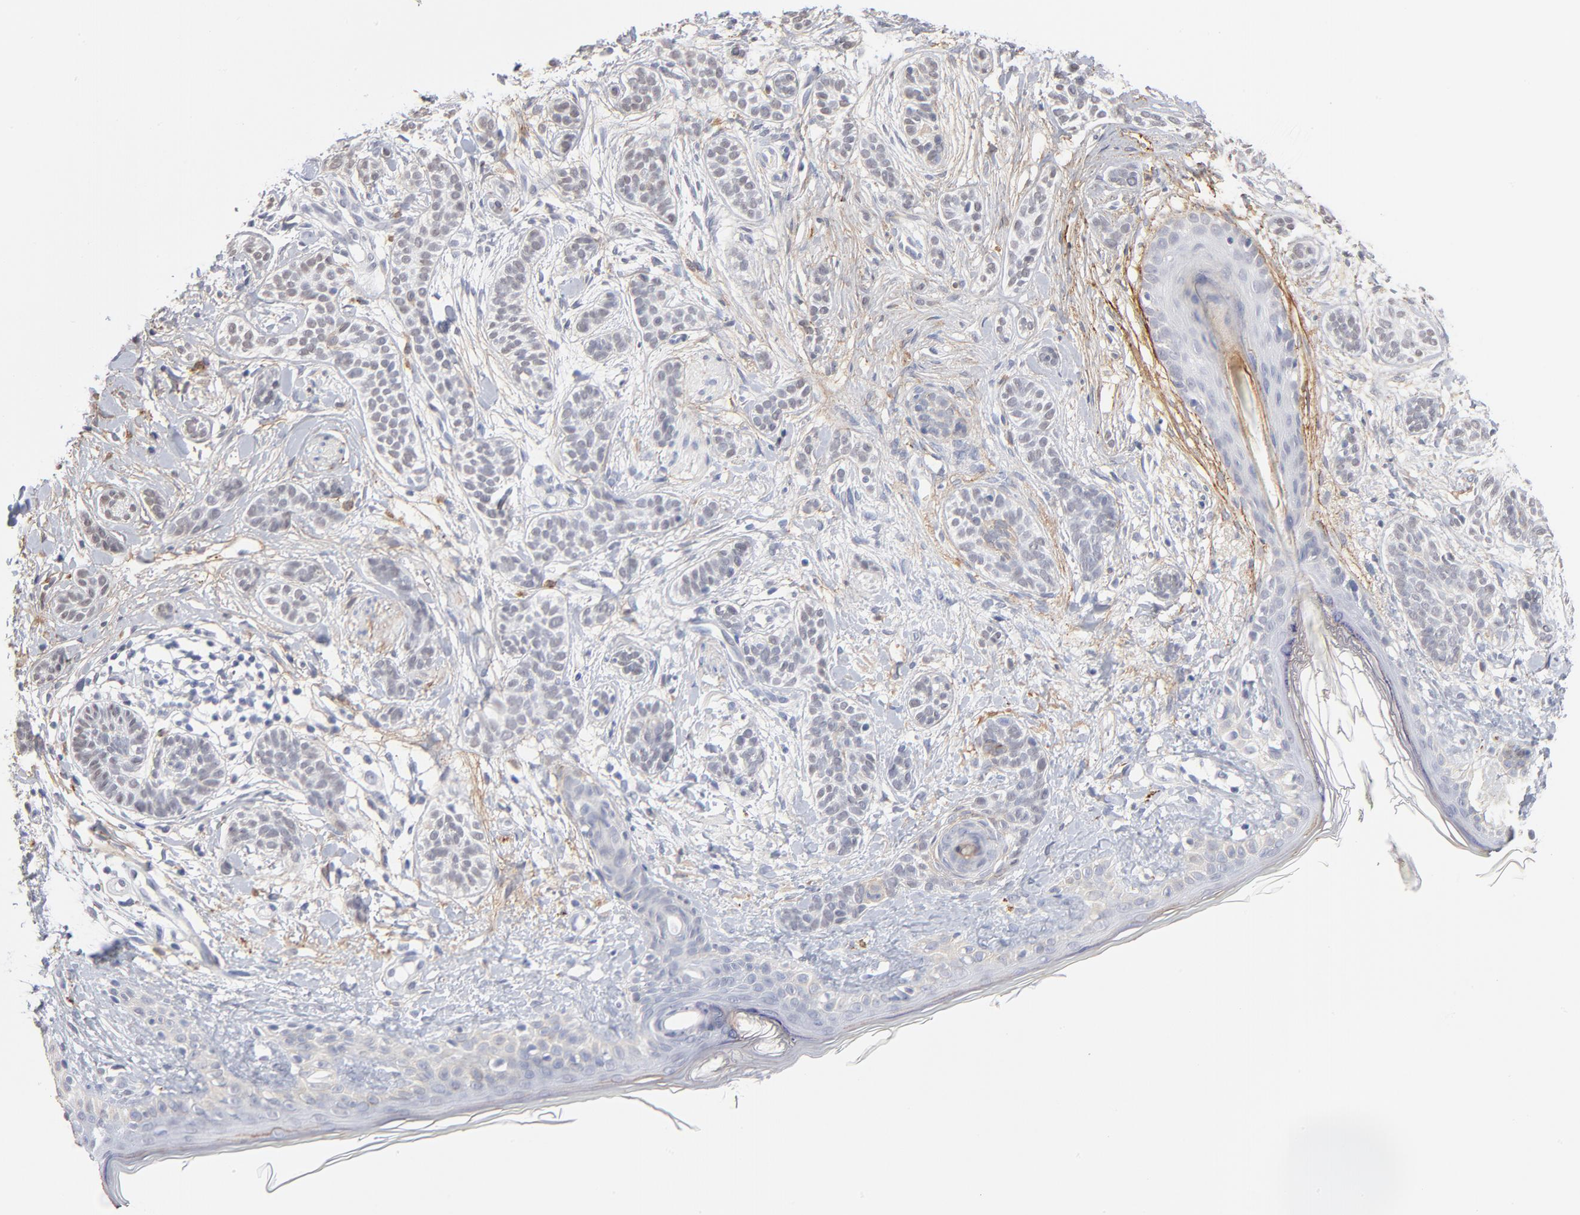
{"staining": {"intensity": "negative", "quantity": "none", "location": "none"}, "tissue": "skin cancer", "cell_type": "Tumor cells", "image_type": "cancer", "snomed": [{"axis": "morphology", "description": "Normal tissue, NOS"}, {"axis": "morphology", "description": "Basal cell carcinoma"}, {"axis": "topography", "description": "Skin"}], "caption": "This photomicrograph is of basal cell carcinoma (skin) stained with immunohistochemistry (IHC) to label a protein in brown with the nuclei are counter-stained blue. There is no expression in tumor cells.", "gene": "LTBP2", "patient": {"sex": "male", "age": 63}}